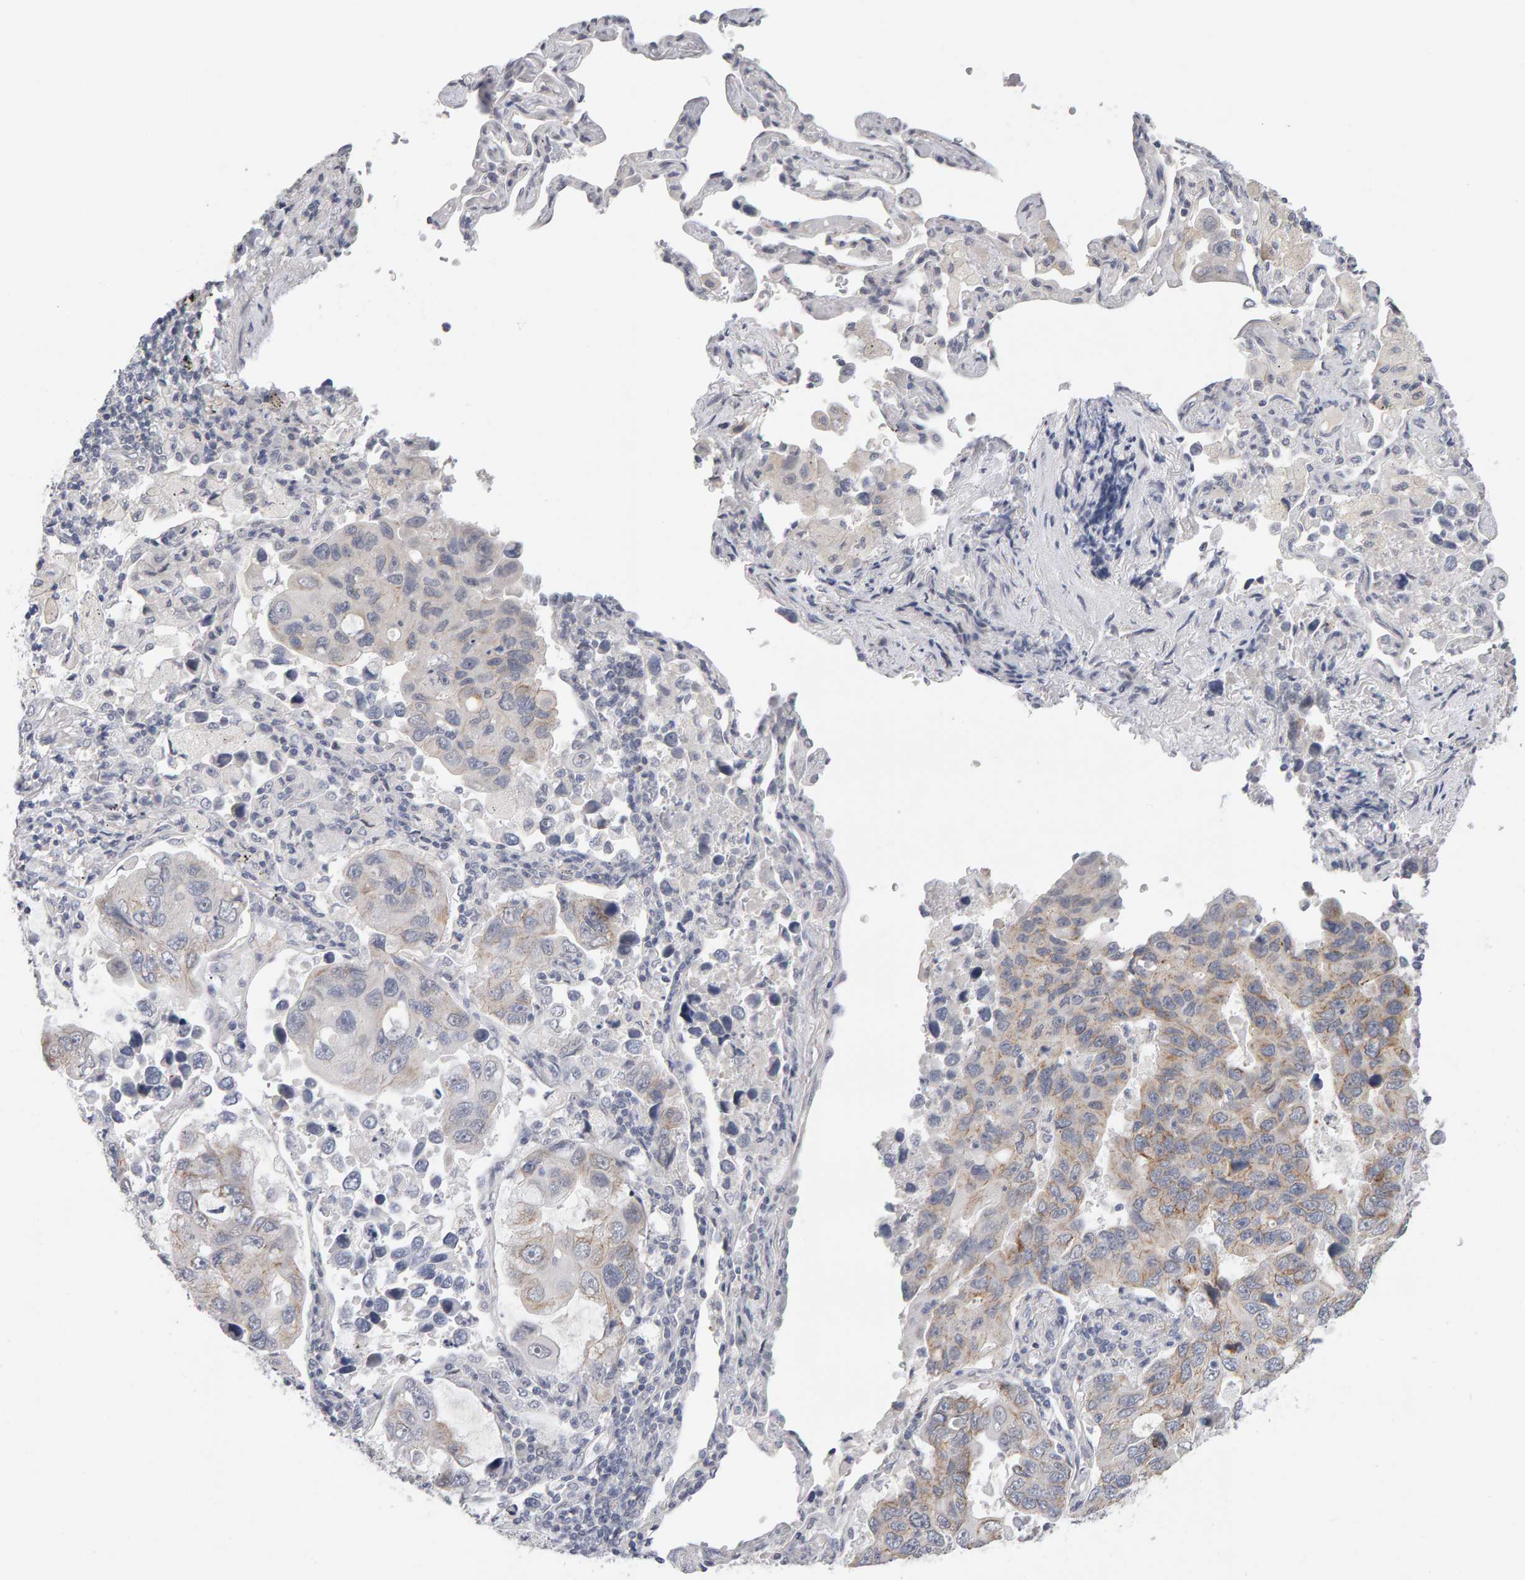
{"staining": {"intensity": "weak", "quantity": "<25%", "location": "cytoplasmic/membranous"}, "tissue": "lung cancer", "cell_type": "Tumor cells", "image_type": "cancer", "snomed": [{"axis": "morphology", "description": "Adenocarcinoma, NOS"}, {"axis": "topography", "description": "Lung"}], "caption": "DAB immunohistochemical staining of human lung cancer exhibits no significant expression in tumor cells.", "gene": "HNF4A", "patient": {"sex": "male", "age": 64}}